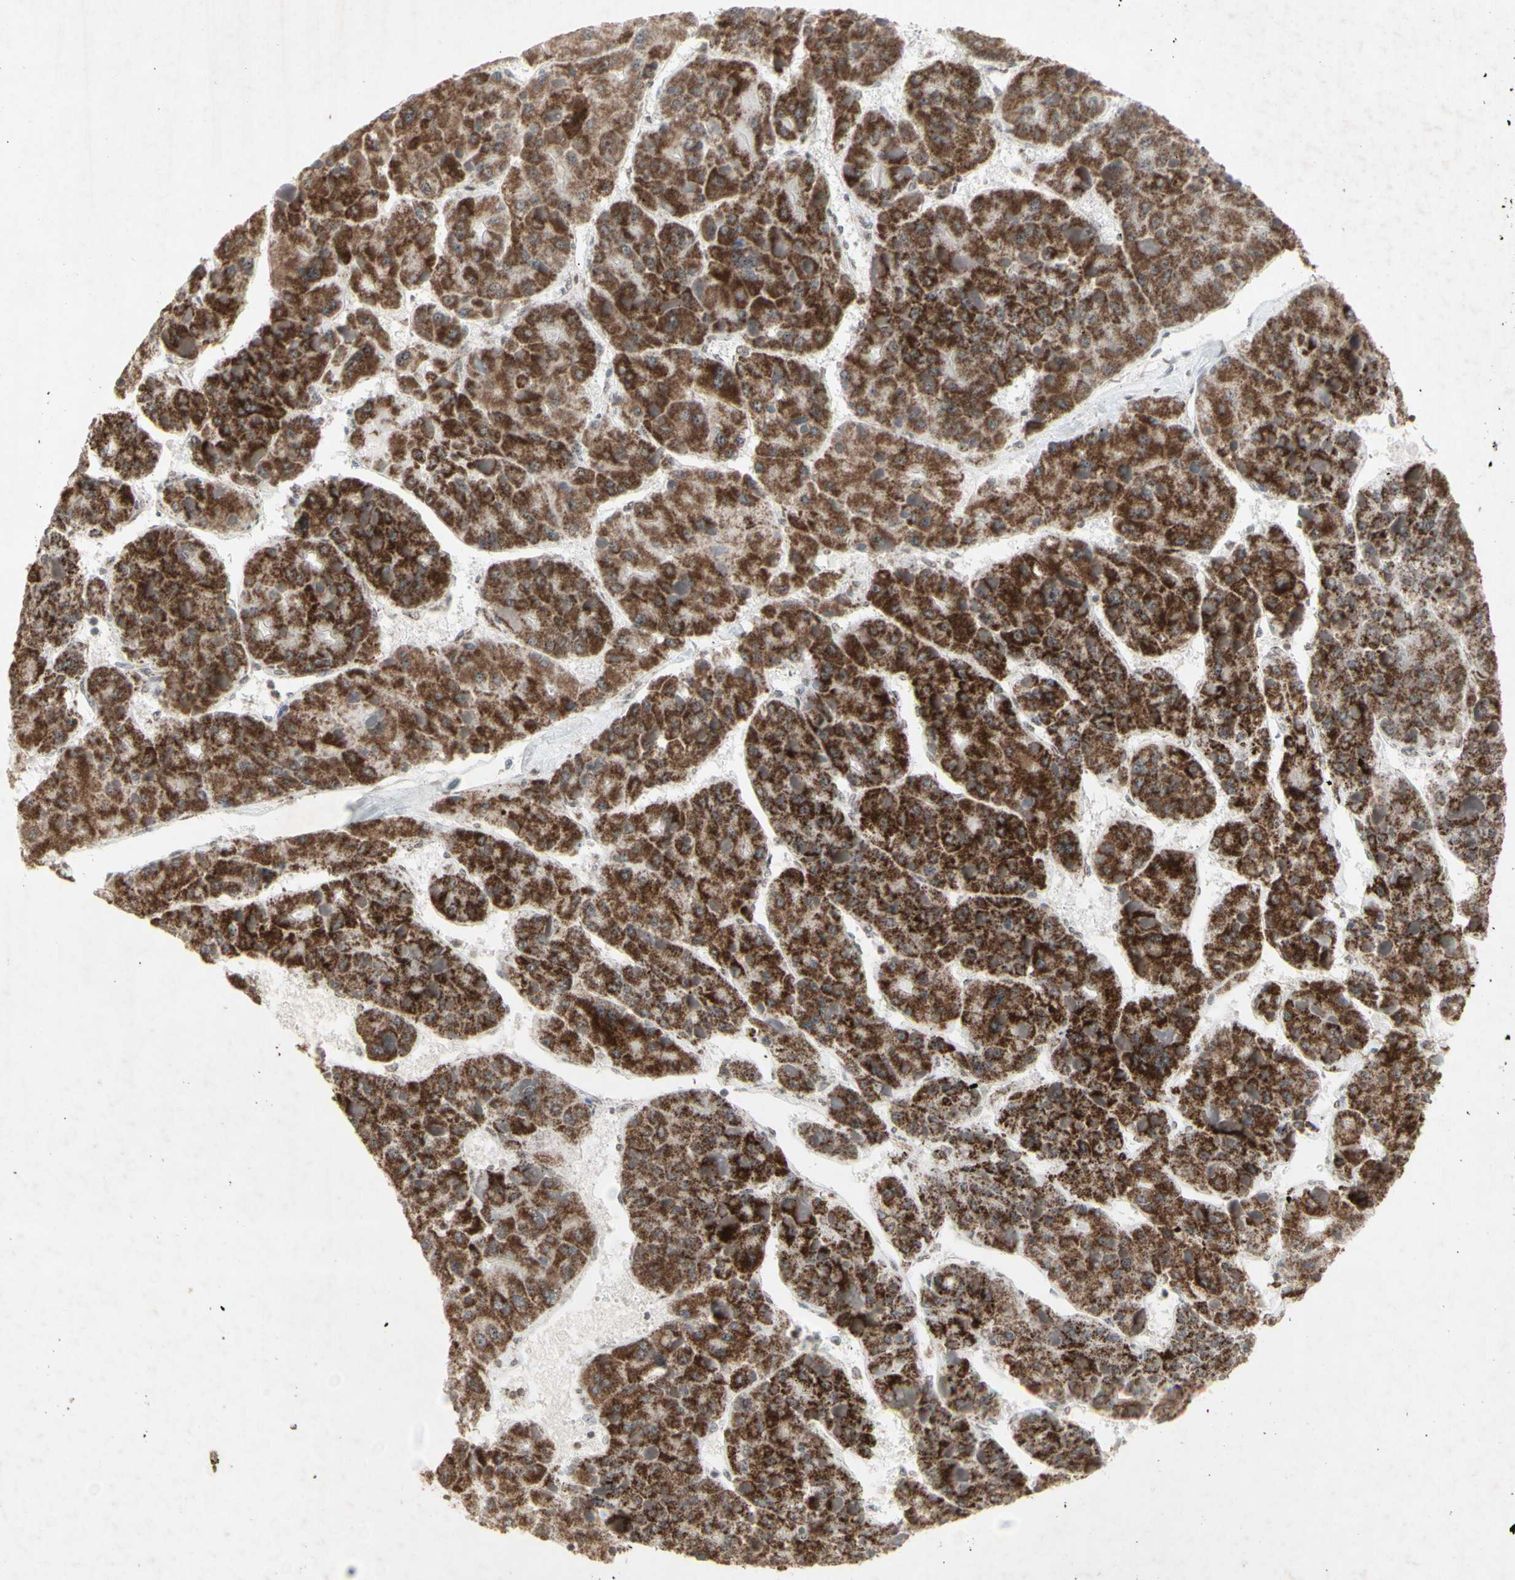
{"staining": {"intensity": "strong", "quantity": ">75%", "location": "cytoplasmic/membranous"}, "tissue": "liver cancer", "cell_type": "Tumor cells", "image_type": "cancer", "snomed": [{"axis": "morphology", "description": "Carcinoma, Hepatocellular, NOS"}, {"axis": "topography", "description": "Liver"}], "caption": "This image demonstrates immunohistochemistry staining of liver cancer, with high strong cytoplasmic/membranous expression in about >75% of tumor cells.", "gene": "CENPB", "patient": {"sex": "female", "age": 73}}